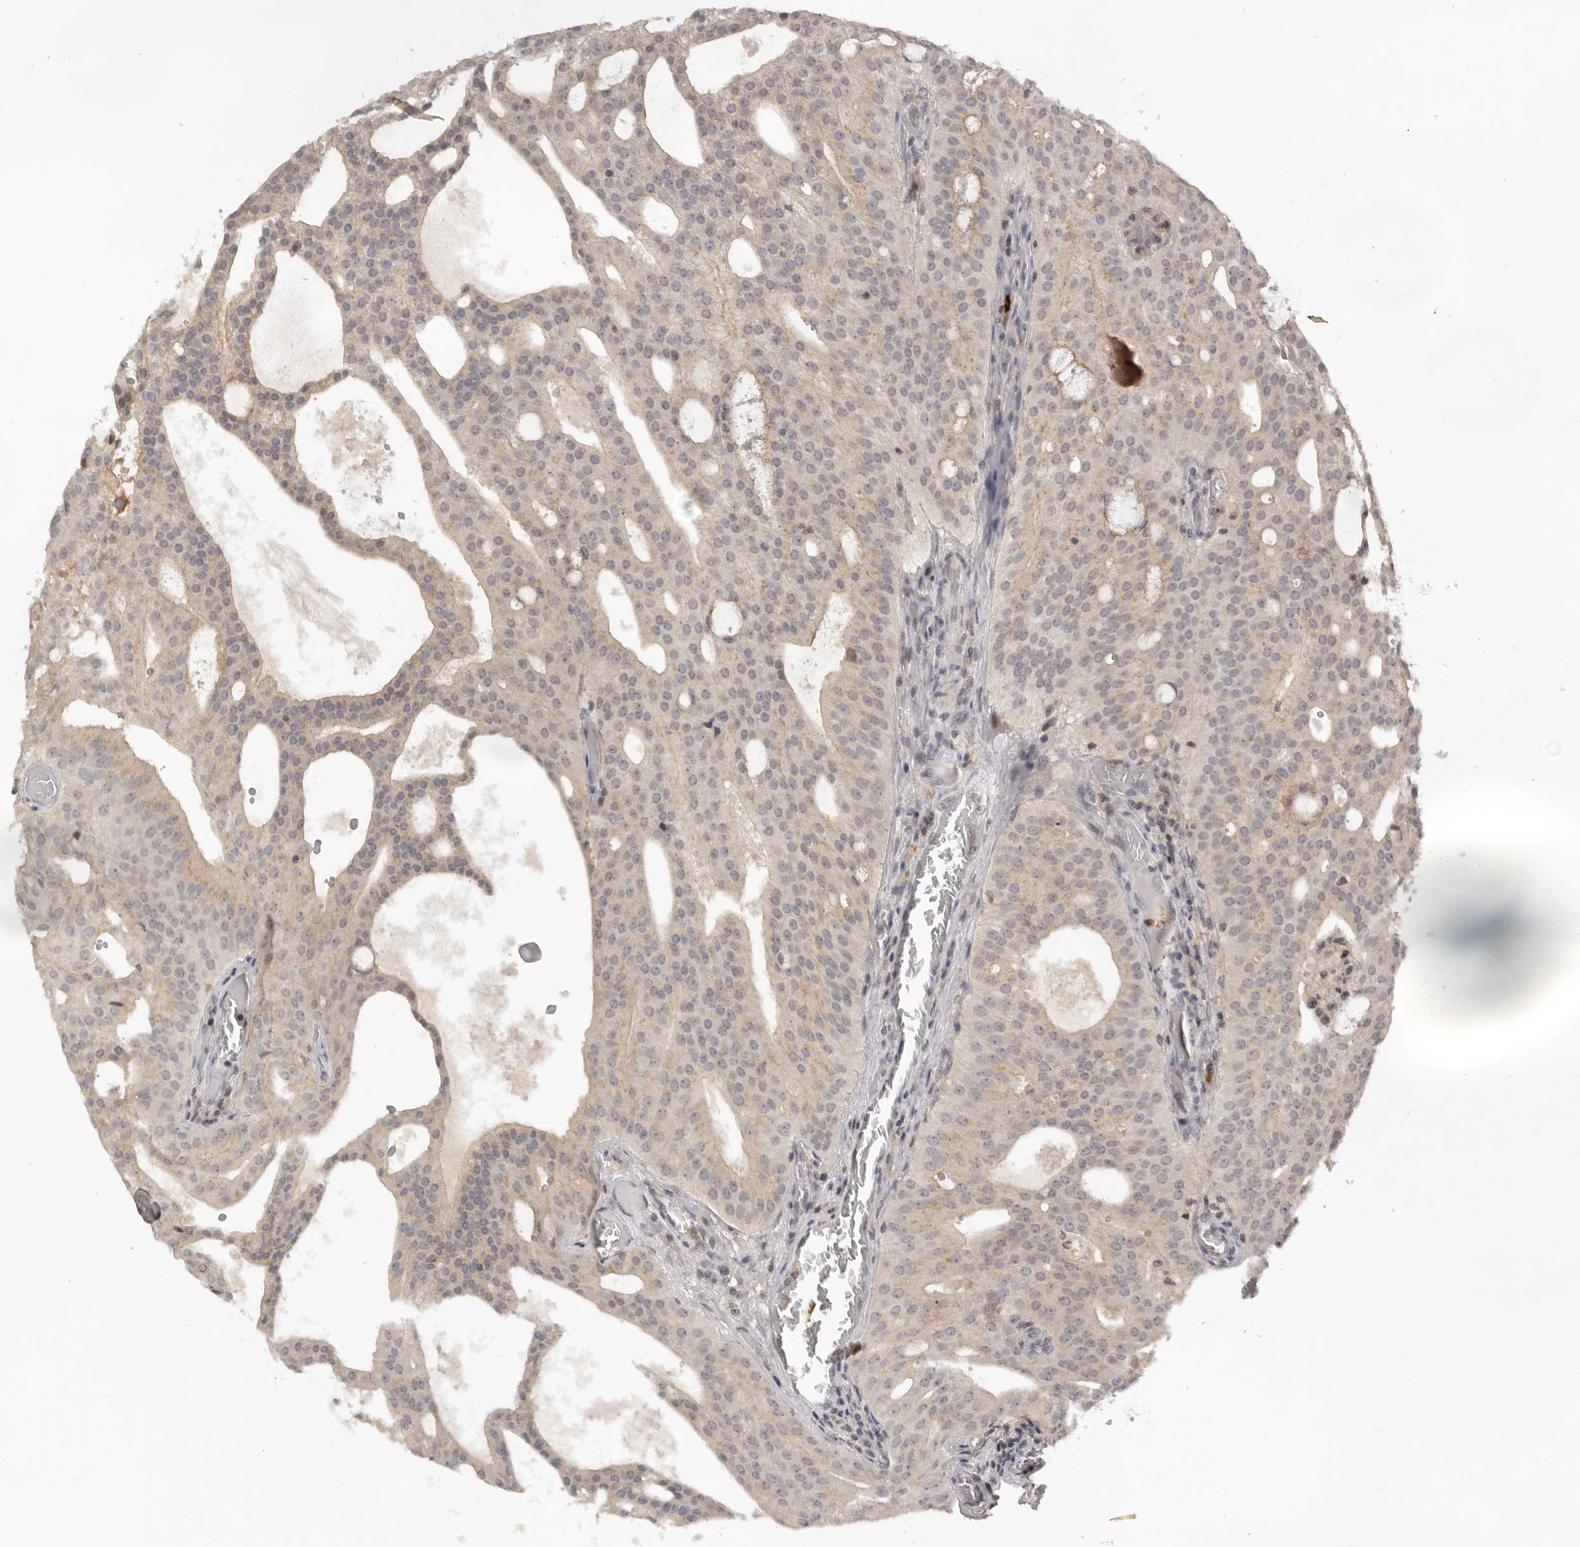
{"staining": {"intensity": "weak", "quantity": "25%-75%", "location": "cytoplasmic/membranous"}, "tissue": "prostate cancer", "cell_type": "Tumor cells", "image_type": "cancer", "snomed": [{"axis": "morphology", "description": "Adenocarcinoma, Medium grade"}, {"axis": "topography", "description": "Prostate"}], "caption": "There is low levels of weak cytoplasmic/membranous staining in tumor cells of prostate adenocarcinoma (medium-grade), as demonstrated by immunohistochemical staining (brown color).", "gene": "KIF2B", "patient": {"sex": "male", "age": 88}}